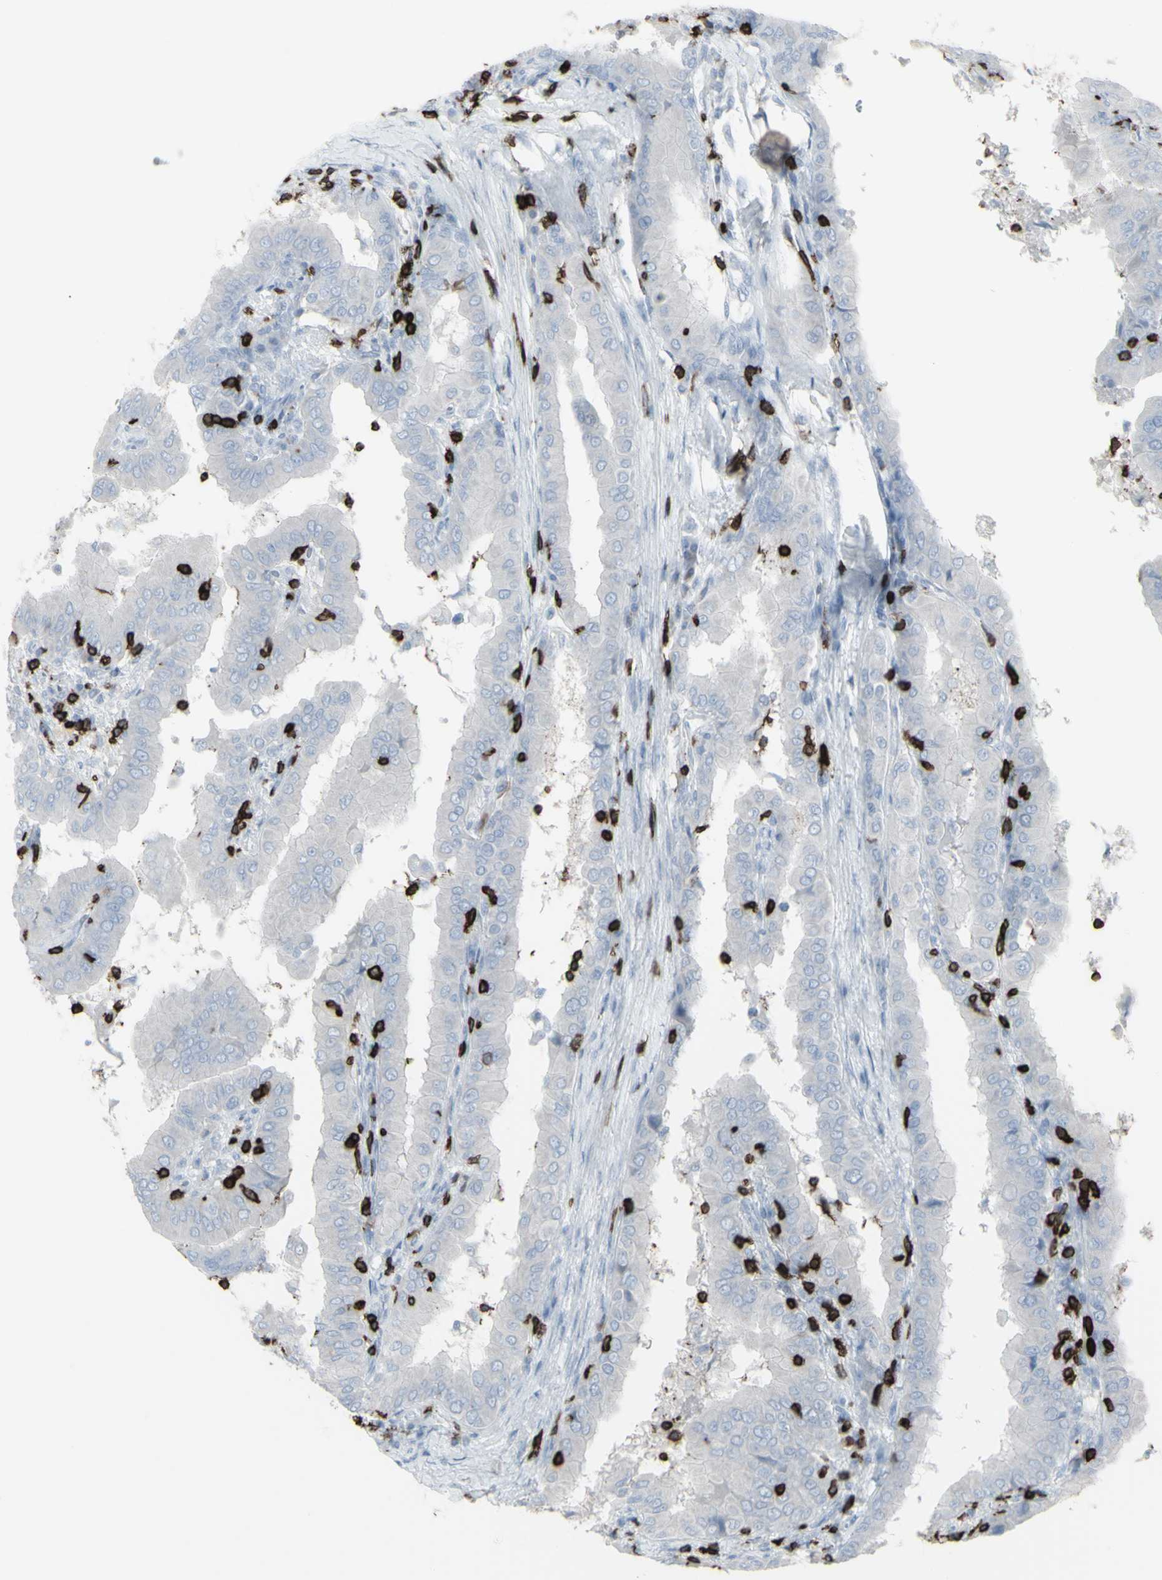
{"staining": {"intensity": "negative", "quantity": "none", "location": "none"}, "tissue": "thyroid cancer", "cell_type": "Tumor cells", "image_type": "cancer", "snomed": [{"axis": "morphology", "description": "Papillary adenocarcinoma, NOS"}, {"axis": "topography", "description": "Thyroid gland"}], "caption": "Immunohistochemistry of thyroid cancer (papillary adenocarcinoma) demonstrates no staining in tumor cells.", "gene": "CD247", "patient": {"sex": "male", "age": 33}}